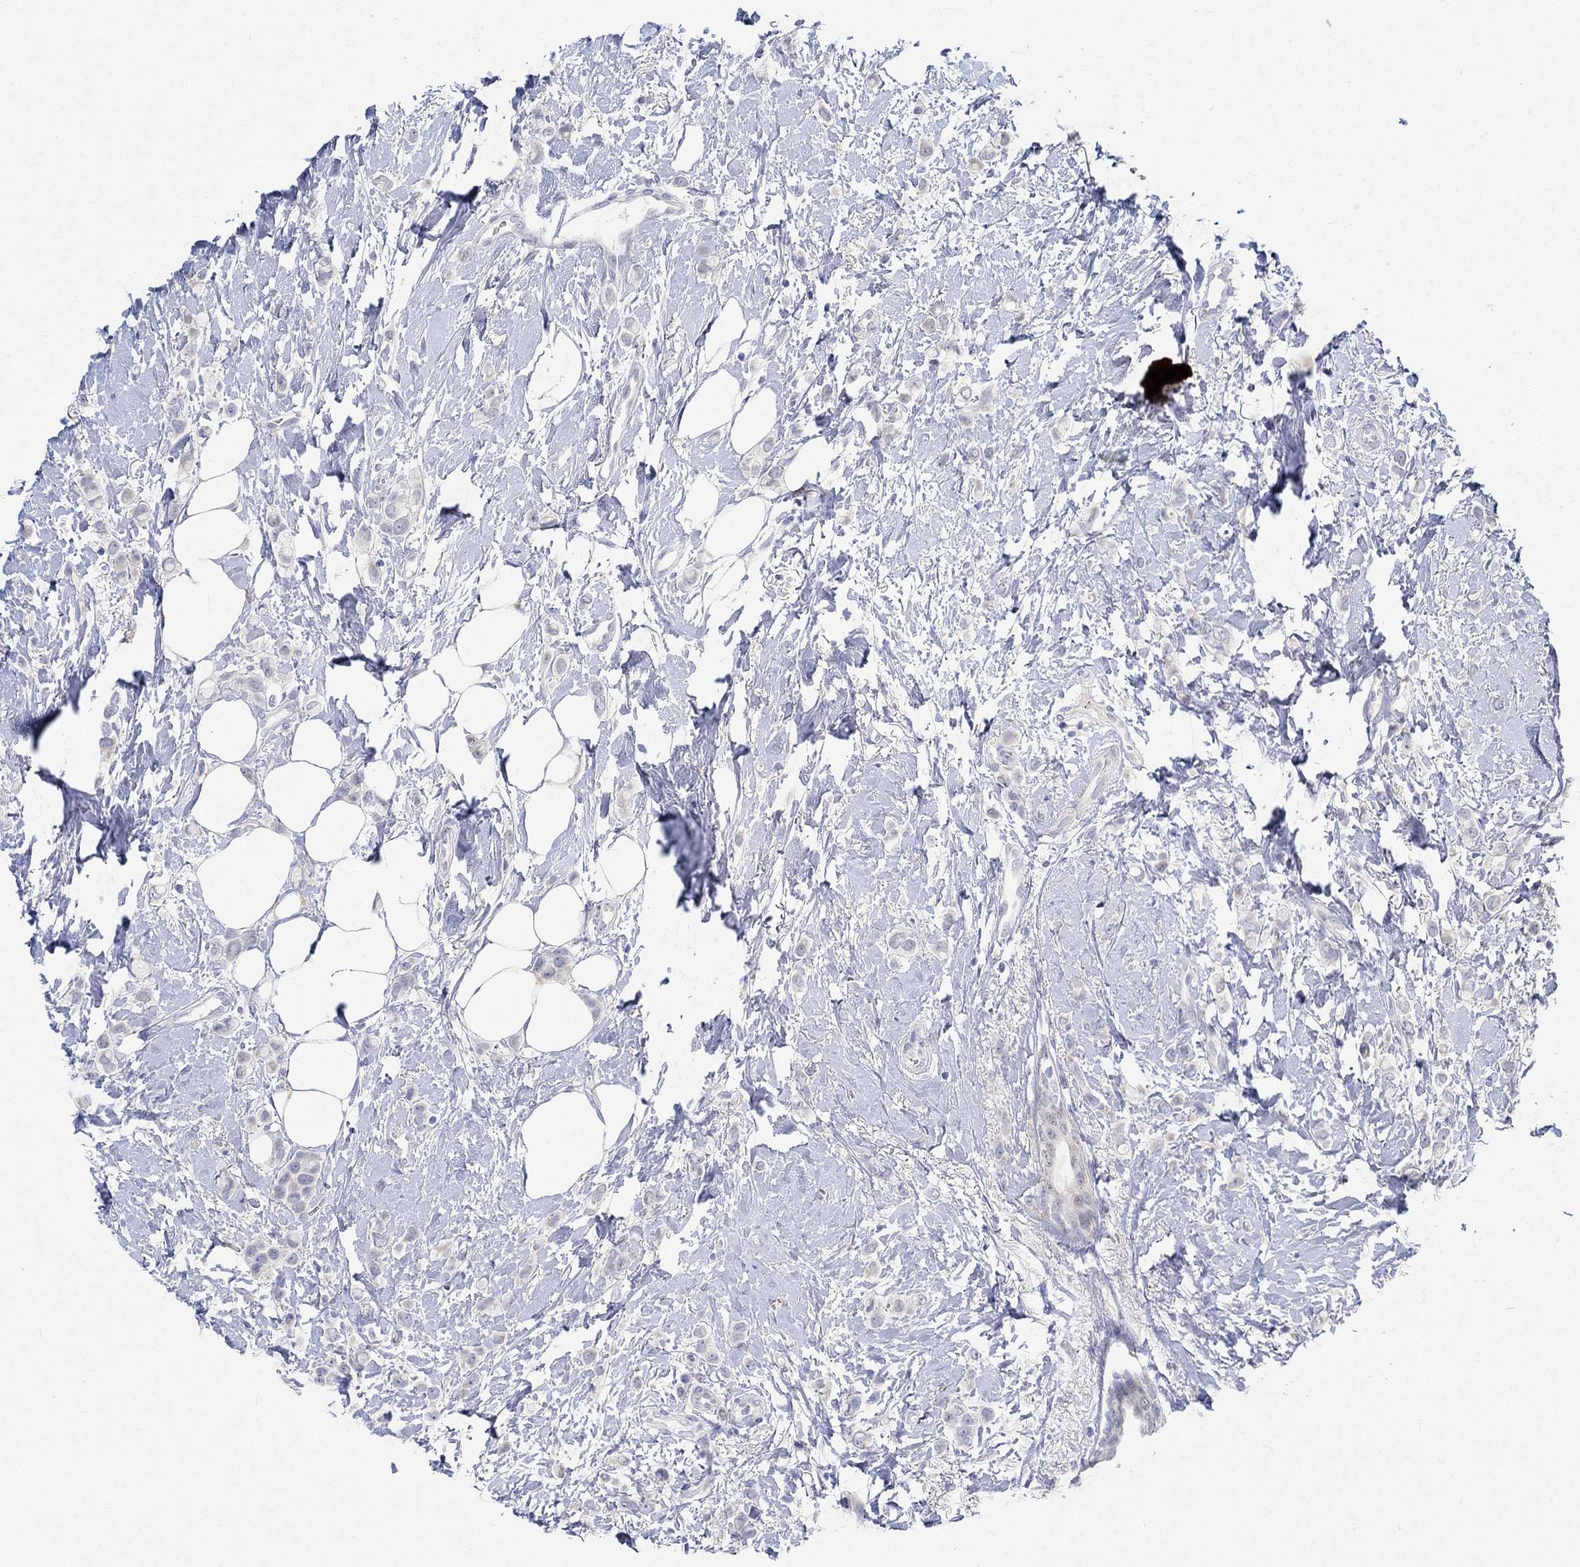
{"staining": {"intensity": "negative", "quantity": "none", "location": "none"}, "tissue": "breast cancer", "cell_type": "Tumor cells", "image_type": "cancer", "snomed": [{"axis": "morphology", "description": "Lobular carcinoma"}, {"axis": "topography", "description": "Breast"}], "caption": "This is an immunohistochemistry (IHC) histopathology image of breast lobular carcinoma. There is no positivity in tumor cells.", "gene": "NAV3", "patient": {"sex": "female", "age": 66}}